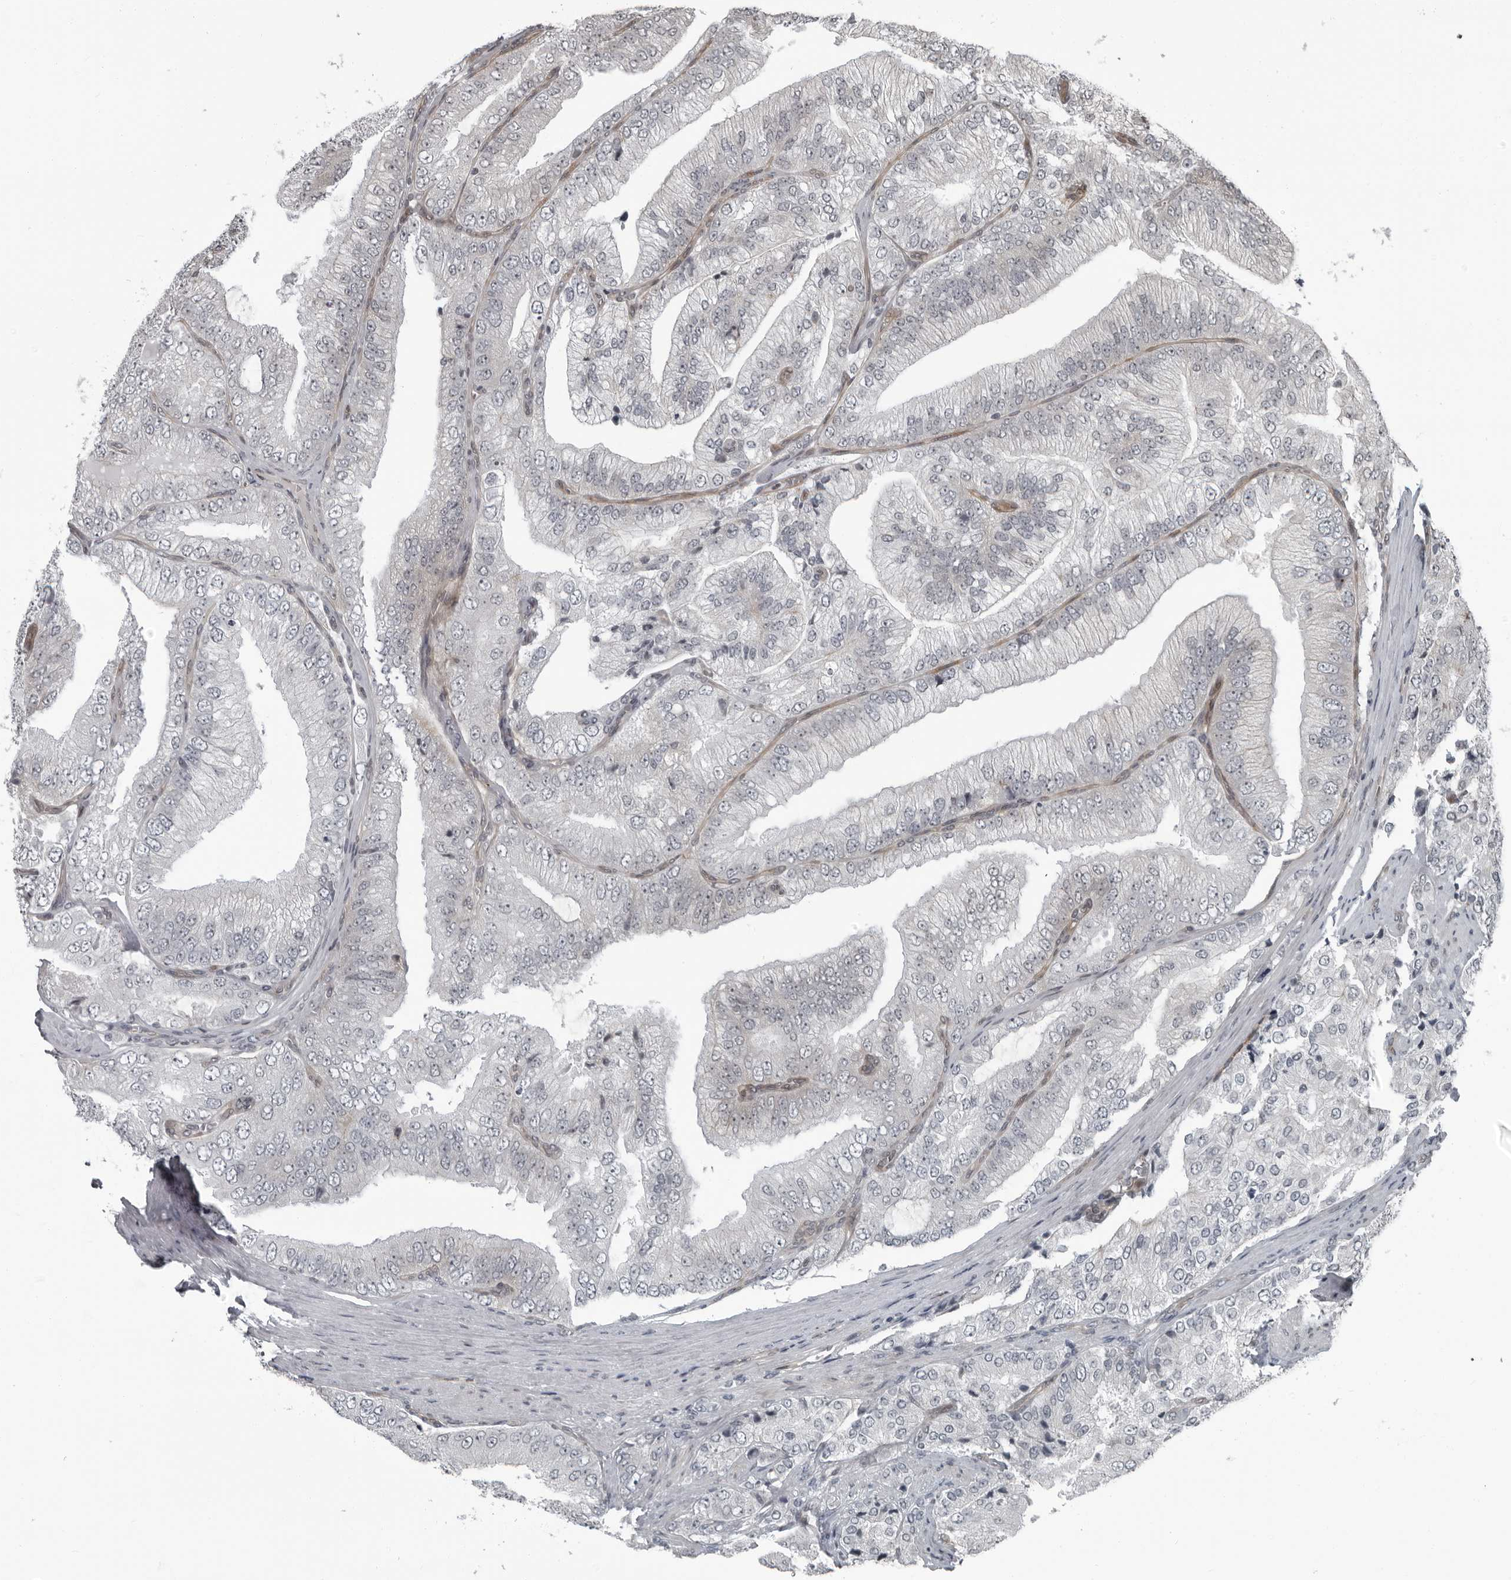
{"staining": {"intensity": "negative", "quantity": "none", "location": "none"}, "tissue": "prostate cancer", "cell_type": "Tumor cells", "image_type": "cancer", "snomed": [{"axis": "morphology", "description": "Adenocarcinoma, High grade"}, {"axis": "topography", "description": "Prostate"}], "caption": "Prostate cancer (high-grade adenocarcinoma) was stained to show a protein in brown. There is no significant positivity in tumor cells. (DAB immunohistochemistry (IHC), high magnification).", "gene": "FAM102B", "patient": {"sex": "male", "age": 58}}